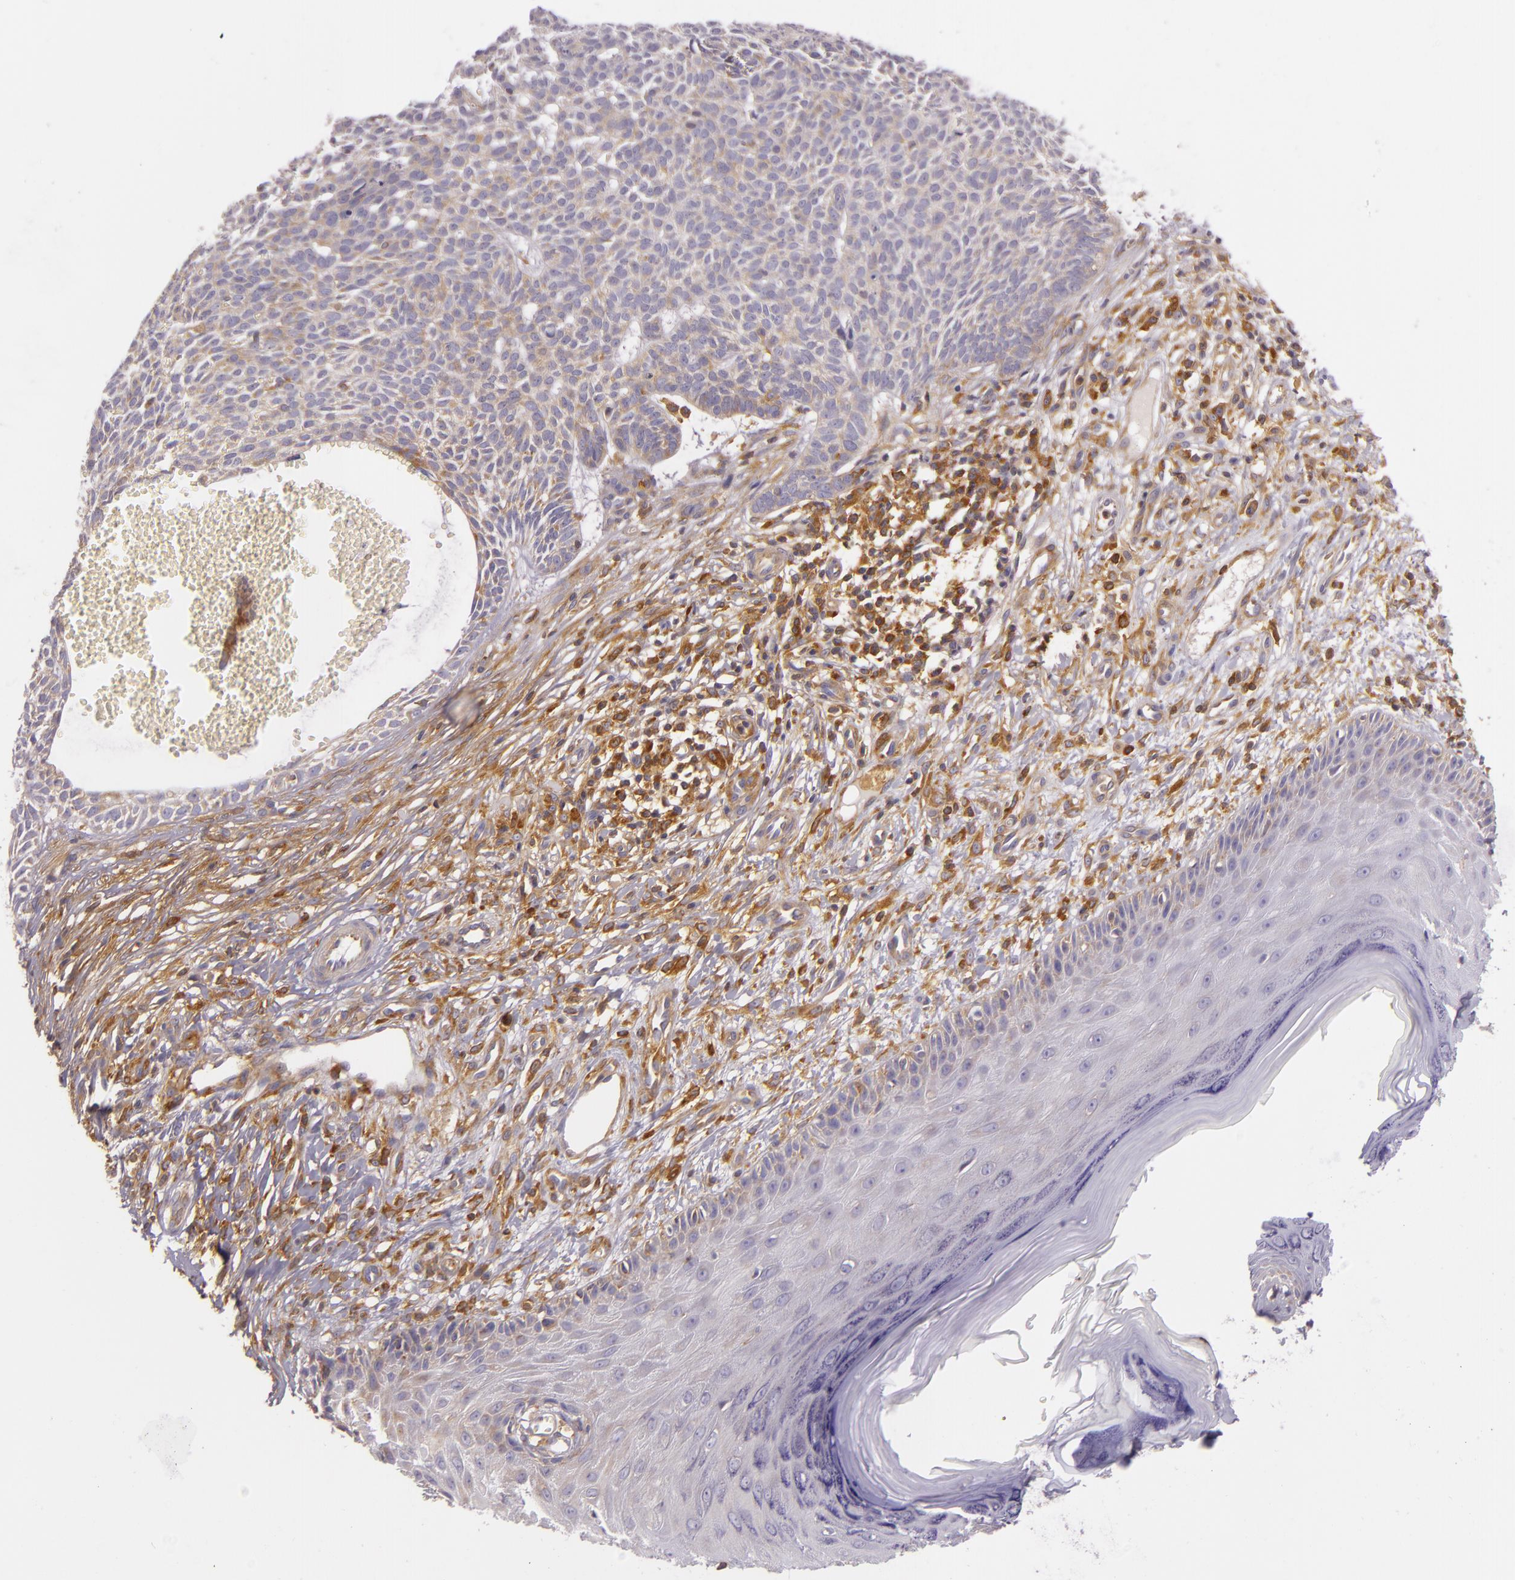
{"staining": {"intensity": "weak", "quantity": ">75%", "location": "cytoplasmic/membranous"}, "tissue": "skin cancer", "cell_type": "Tumor cells", "image_type": "cancer", "snomed": [{"axis": "morphology", "description": "Basal cell carcinoma"}, {"axis": "topography", "description": "Skin"}], "caption": "Tumor cells display low levels of weak cytoplasmic/membranous staining in approximately >75% of cells in human skin basal cell carcinoma. The staining is performed using DAB brown chromogen to label protein expression. The nuclei are counter-stained blue using hematoxylin.", "gene": "TLN1", "patient": {"sex": "male", "age": 75}}